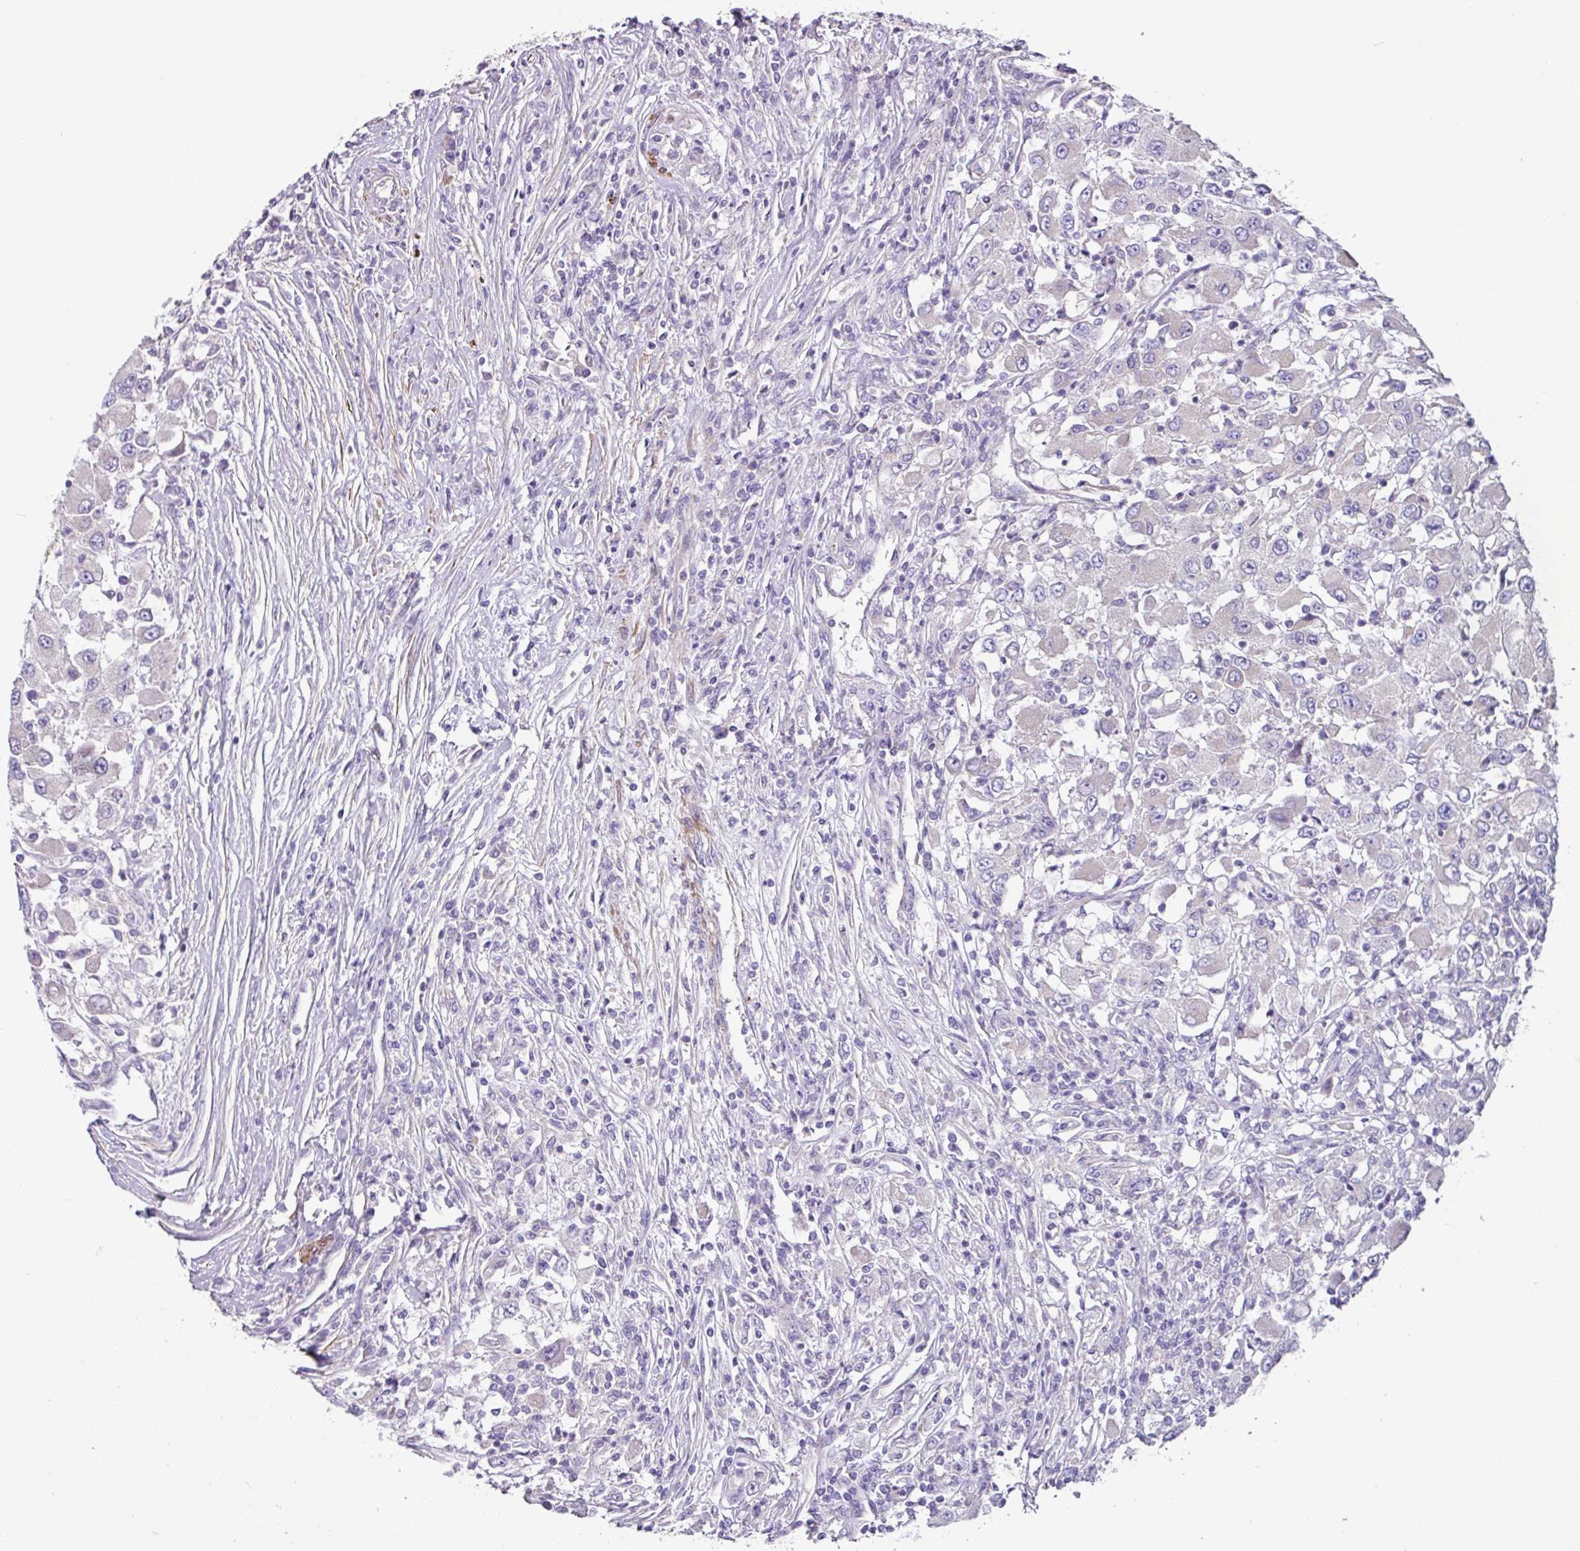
{"staining": {"intensity": "negative", "quantity": "none", "location": "none"}, "tissue": "renal cancer", "cell_type": "Tumor cells", "image_type": "cancer", "snomed": [{"axis": "morphology", "description": "Adenocarcinoma, NOS"}, {"axis": "topography", "description": "Kidney"}], "caption": "DAB (3,3'-diaminobenzidine) immunohistochemical staining of human renal adenocarcinoma shows no significant expression in tumor cells.", "gene": "MRRF", "patient": {"sex": "female", "age": 67}}